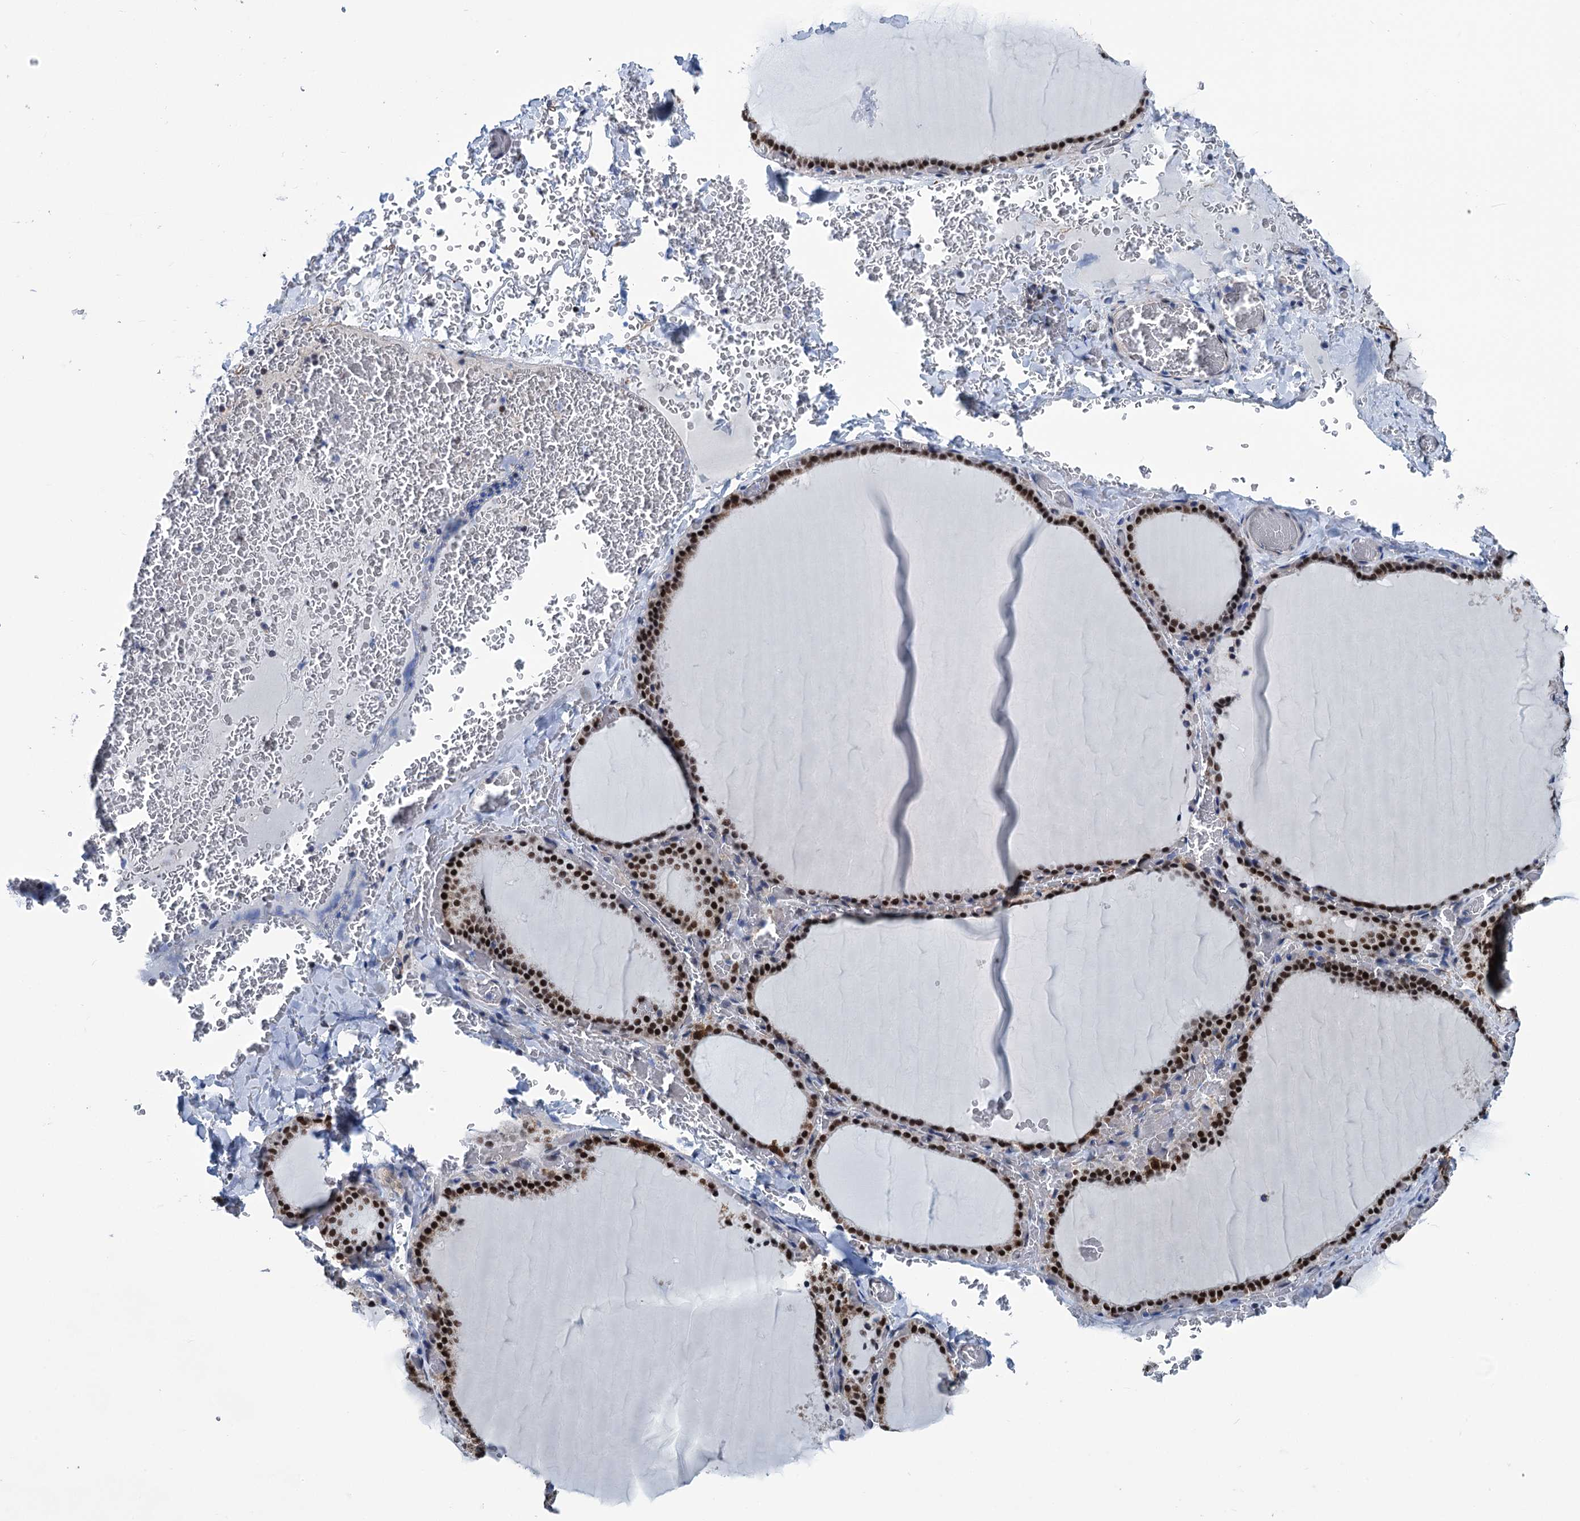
{"staining": {"intensity": "strong", "quantity": ">75%", "location": "nuclear"}, "tissue": "thyroid gland", "cell_type": "Glandular cells", "image_type": "normal", "snomed": [{"axis": "morphology", "description": "Normal tissue, NOS"}, {"axis": "topography", "description": "Thyroid gland"}], "caption": "Immunohistochemistry (IHC) of normal human thyroid gland displays high levels of strong nuclear staining in approximately >75% of glandular cells.", "gene": "MORN3", "patient": {"sex": "female", "age": 39}}